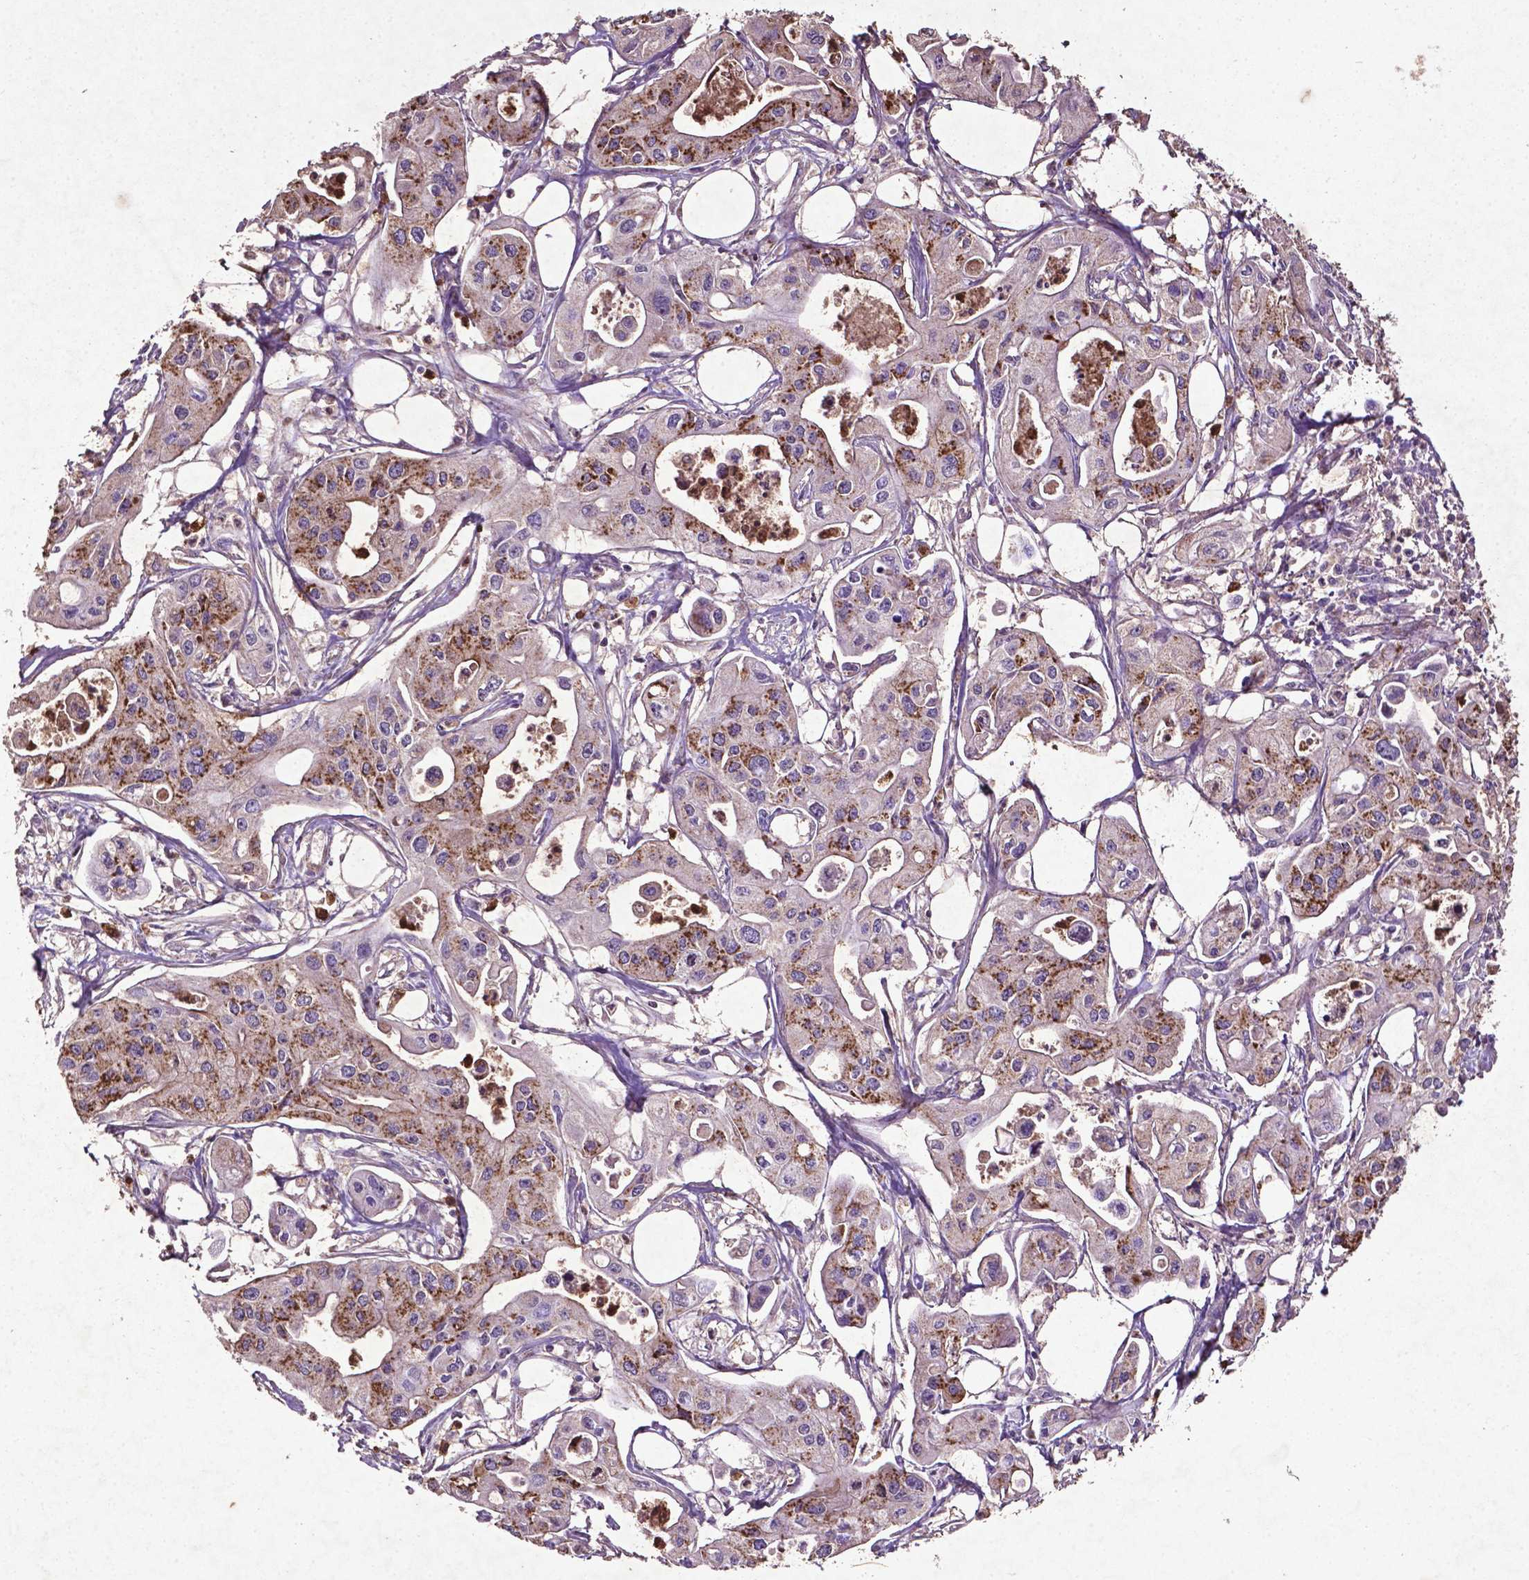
{"staining": {"intensity": "moderate", "quantity": "25%-75%", "location": "cytoplasmic/membranous"}, "tissue": "pancreatic cancer", "cell_type": "Tumor cells", "image_type": "cancer", "snomed": [{"axis": "morphology", "description": "Adenocarcinoma, NOS"}, {"axis": "topography", "description": "Pancreas"}], "caption": "Adenocarcinoma (pancreatic) was stained to show a protein in brown. There is medium levels of moderate cytoplasmic/membranous positivity in about 25%-75% of tumor cells. (IHC, brightfield microscopy, high magnification).", "gene": "MTOR", "patient": {"sex": "male", "age": 70}}